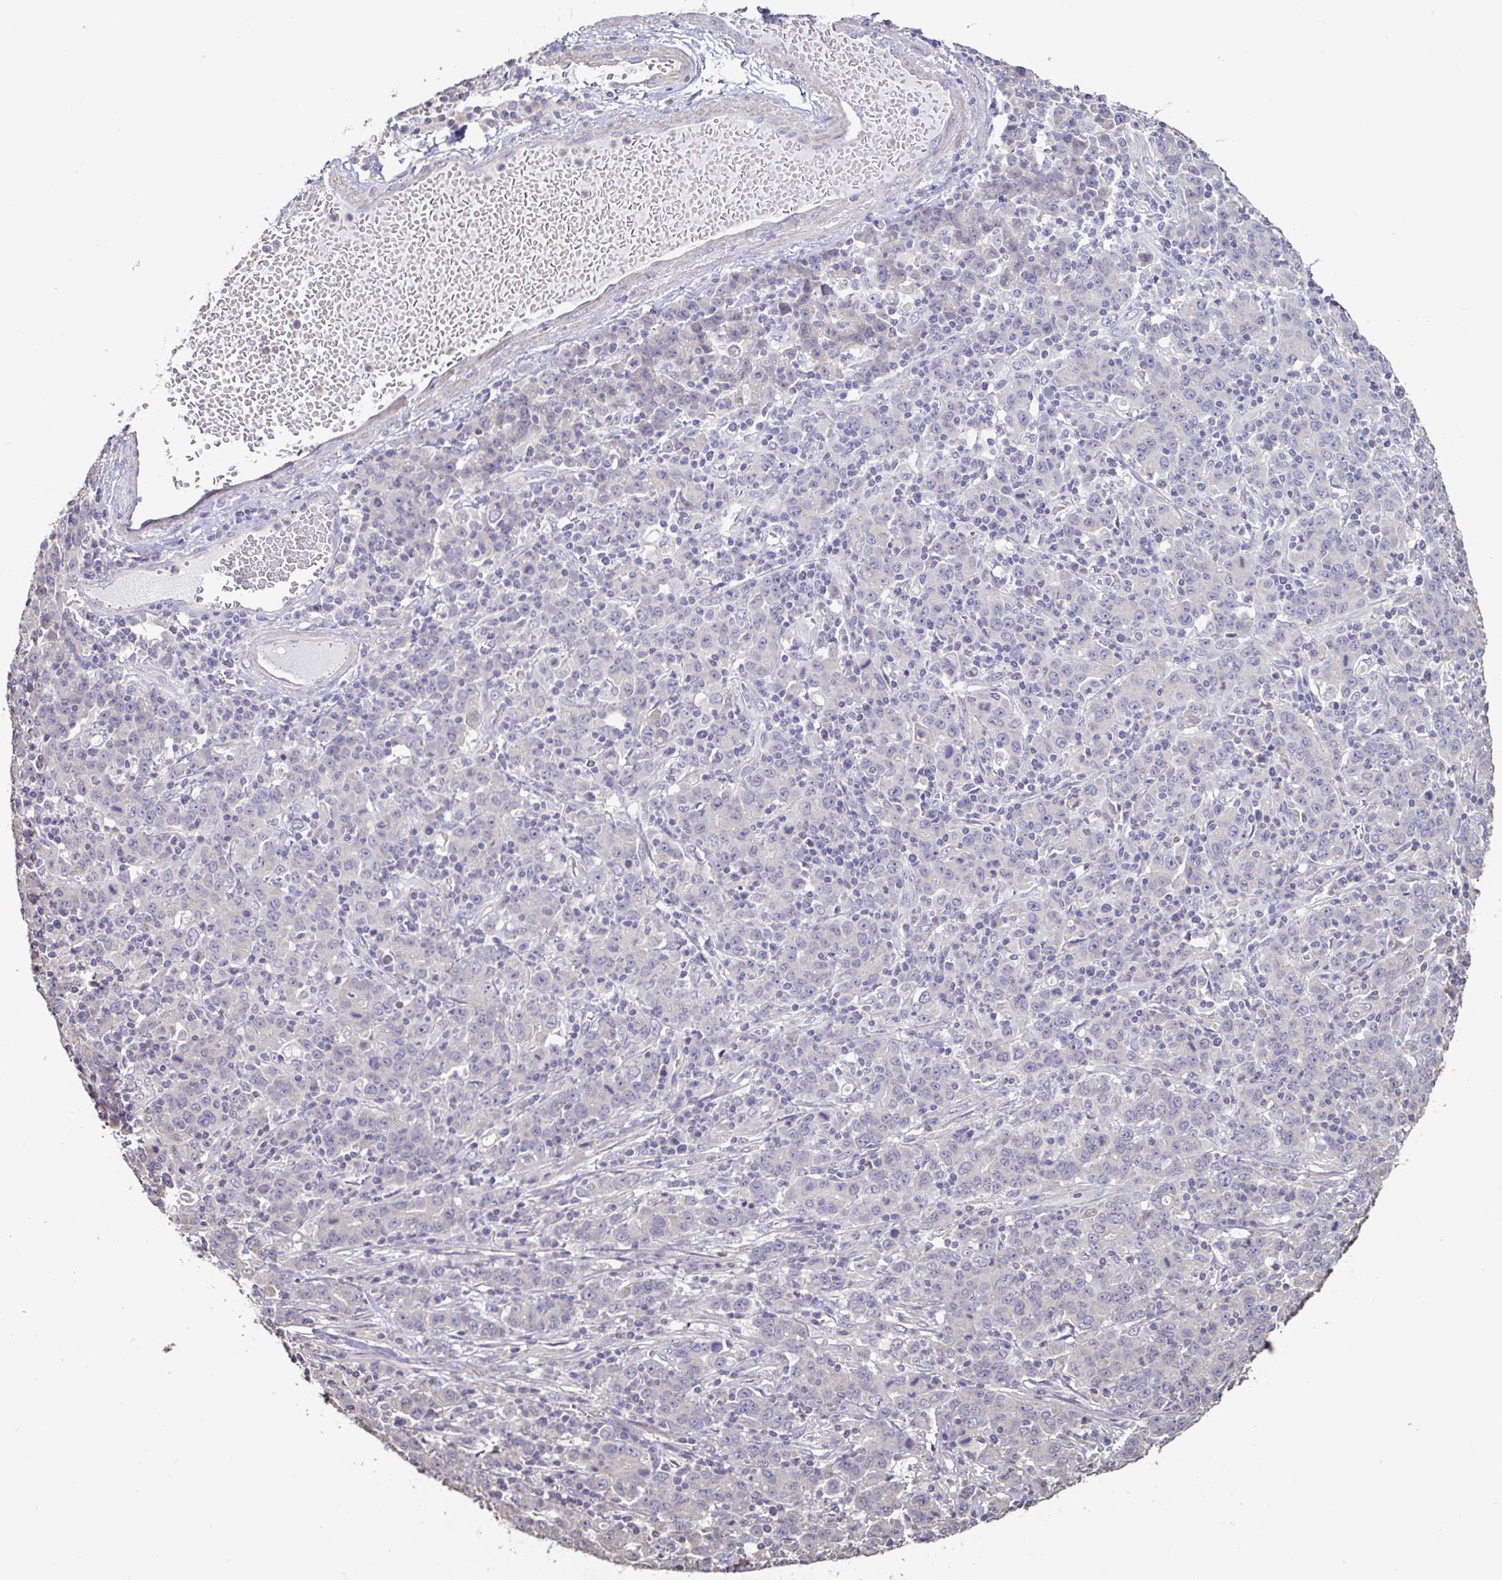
{"staining": {"intensity": "negative", "quantity": "none", "location": "none"}, "tissue": "stomach cancer", "cell_type": "Tumor cells", "image_type": "cancer", "snomed": [{"axis": "morphology", "description": "Adenocarcinoma, NOS"}, {"axis": "topography", "description": "Stomach, upper"}], "caption": "The IHC photomicrograph has no significant positivity in tumor cells of stomach adenocarcinoma tissue.", "gene": "ACTRT2", "patient": {"sex": "male", "age": 69}}